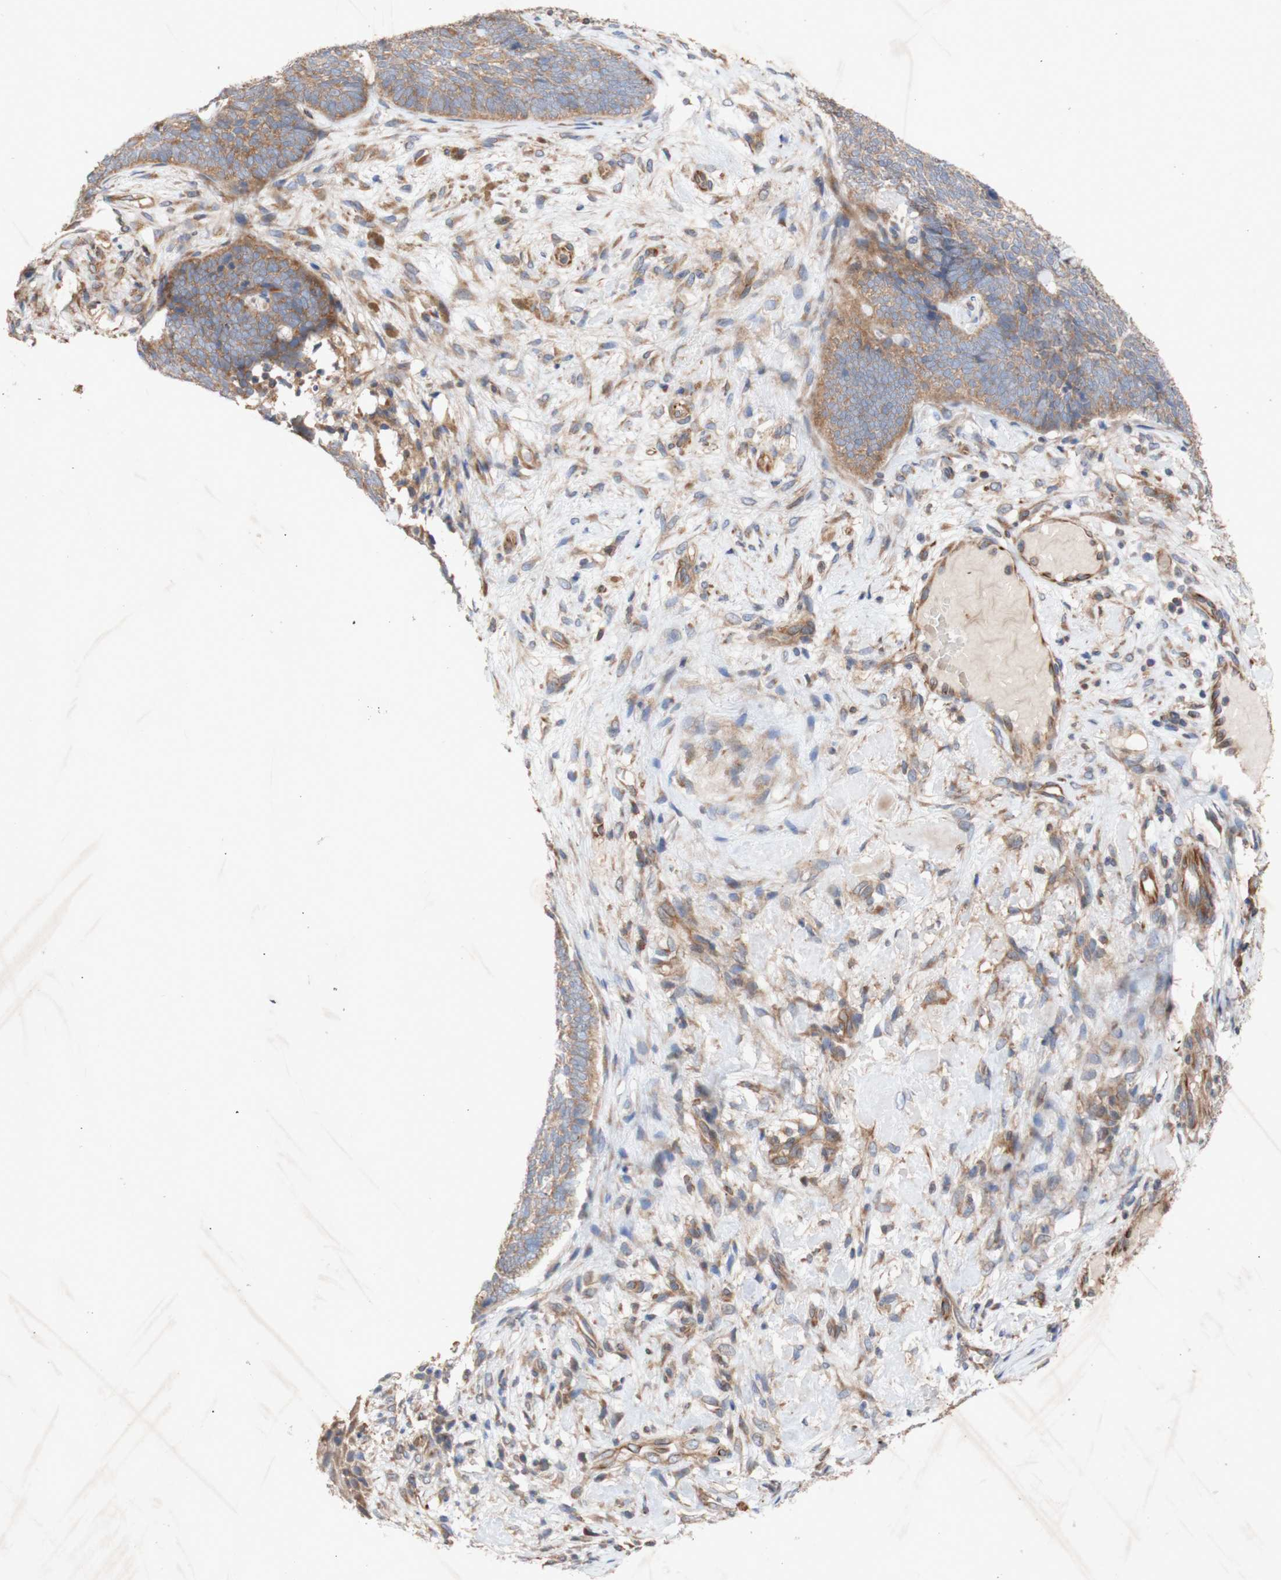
{"staining": {"intensity": "moderate", "quantity": ">75%", "location": "cytoplasmic/membranous"}, "tissue": "skin cancer", "cell_type": "Tumor cells", "image_type": "cancer", "snomed": [{"axis": "morphology", "description": "Basal cell carcinoma"}, {"axis": "topography", "description": "Skin"}], "caption": "Moderate cytoplasmic/membranous protein expression is seen in about >75% of tumor cells in skin basal cell carcinoma.", "gene": "EIF2S3", "patient": {"sex": "female", "age": 84}}